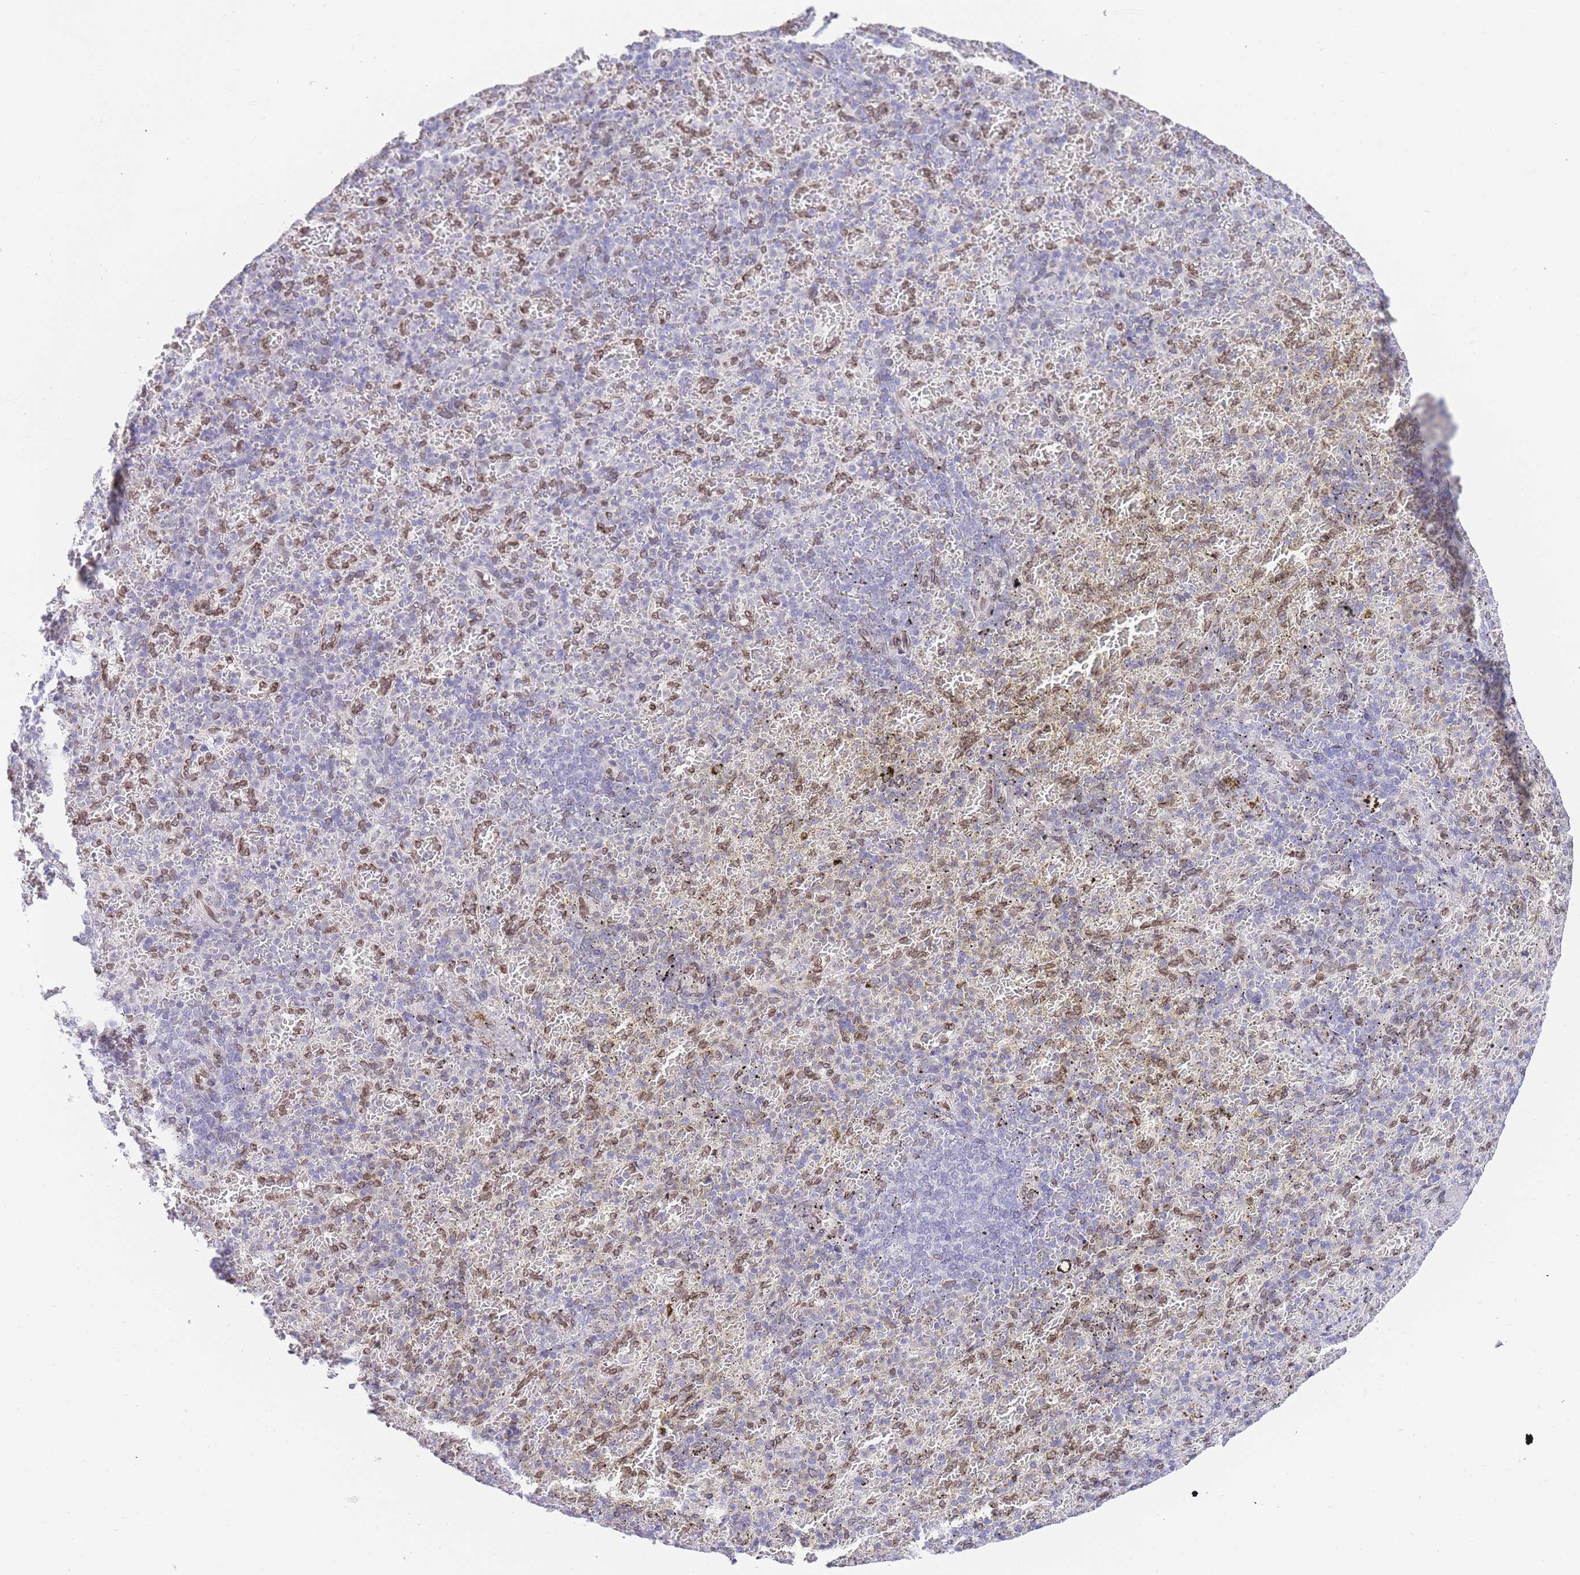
{"staining": {"intensity": "moderate", "quantity": "25%-75%", "location": "nuclear"}, "tissue": "spleen", "cell_type": "Cells in red pulp", "image_type": "normal", "snomed": [{"axis": "morphology", "description": "Normal tissue, NOS"}, {"axis": "topography", "description": "Spleen"}], "caption": "A micrograph showing moderate nuclear expression in about 25%-75% of cells in red pulp in normal spleen, as visualized by brown immunohistochemical staining.", "gene": "OR10AD1", "patient": {"sex": "female", "age": 74}}